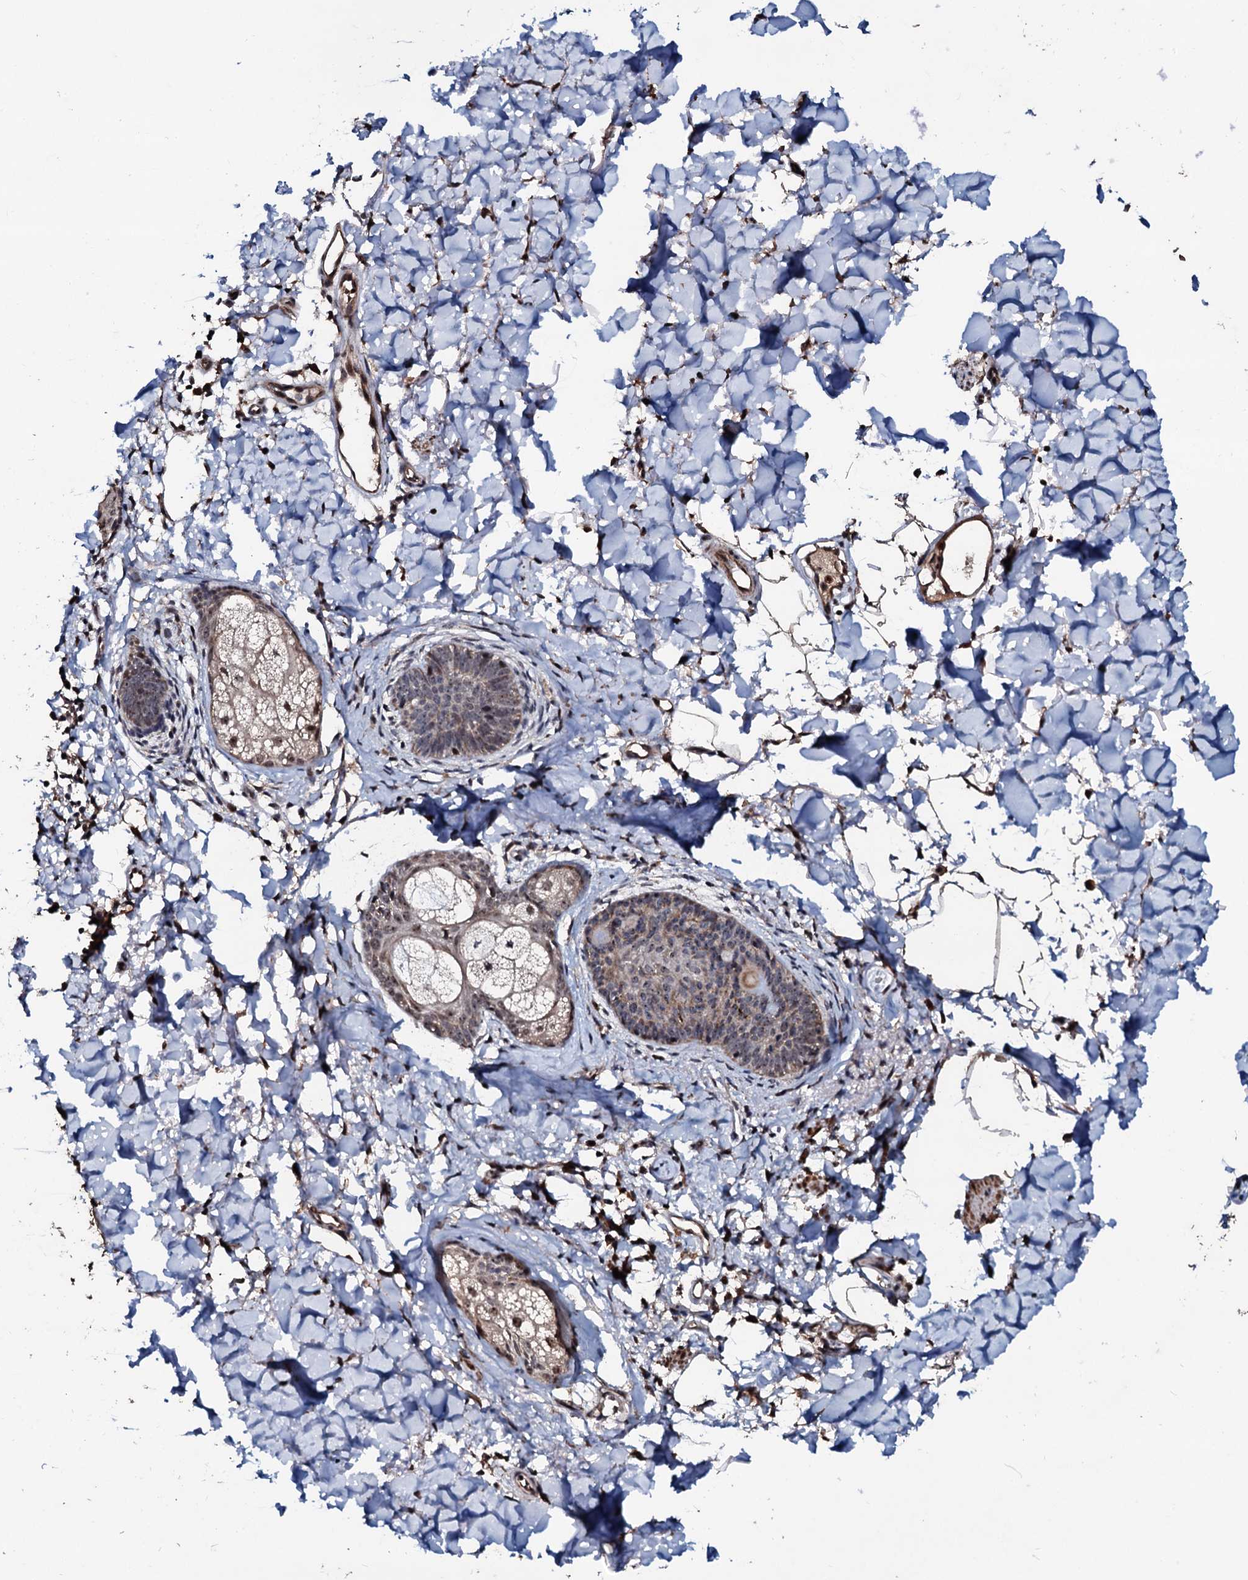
{"staining": {"intensity": "weak", "quantity": "<25%", "location": "cytoplasmic/membranous,nuclear"}, "tissue": "skin cancer", "cell_type": "Tumor cells", "image_type": "cancer", "snomed": [{"axis": "morphology", "description": "Basal cell carcinoma"}, {"axis": "topography", "description": "Skin"}], "caption": "This photomicrograph is of basal cell carcinoma (skin) stained with immunohistochemistry (IHC) to label a protein in brown with the nuclei are counter-stained blue. There is no expression in tumor cells.", "gene": "SUPT7L", "patient": {"sex": "female", "age": 66}}